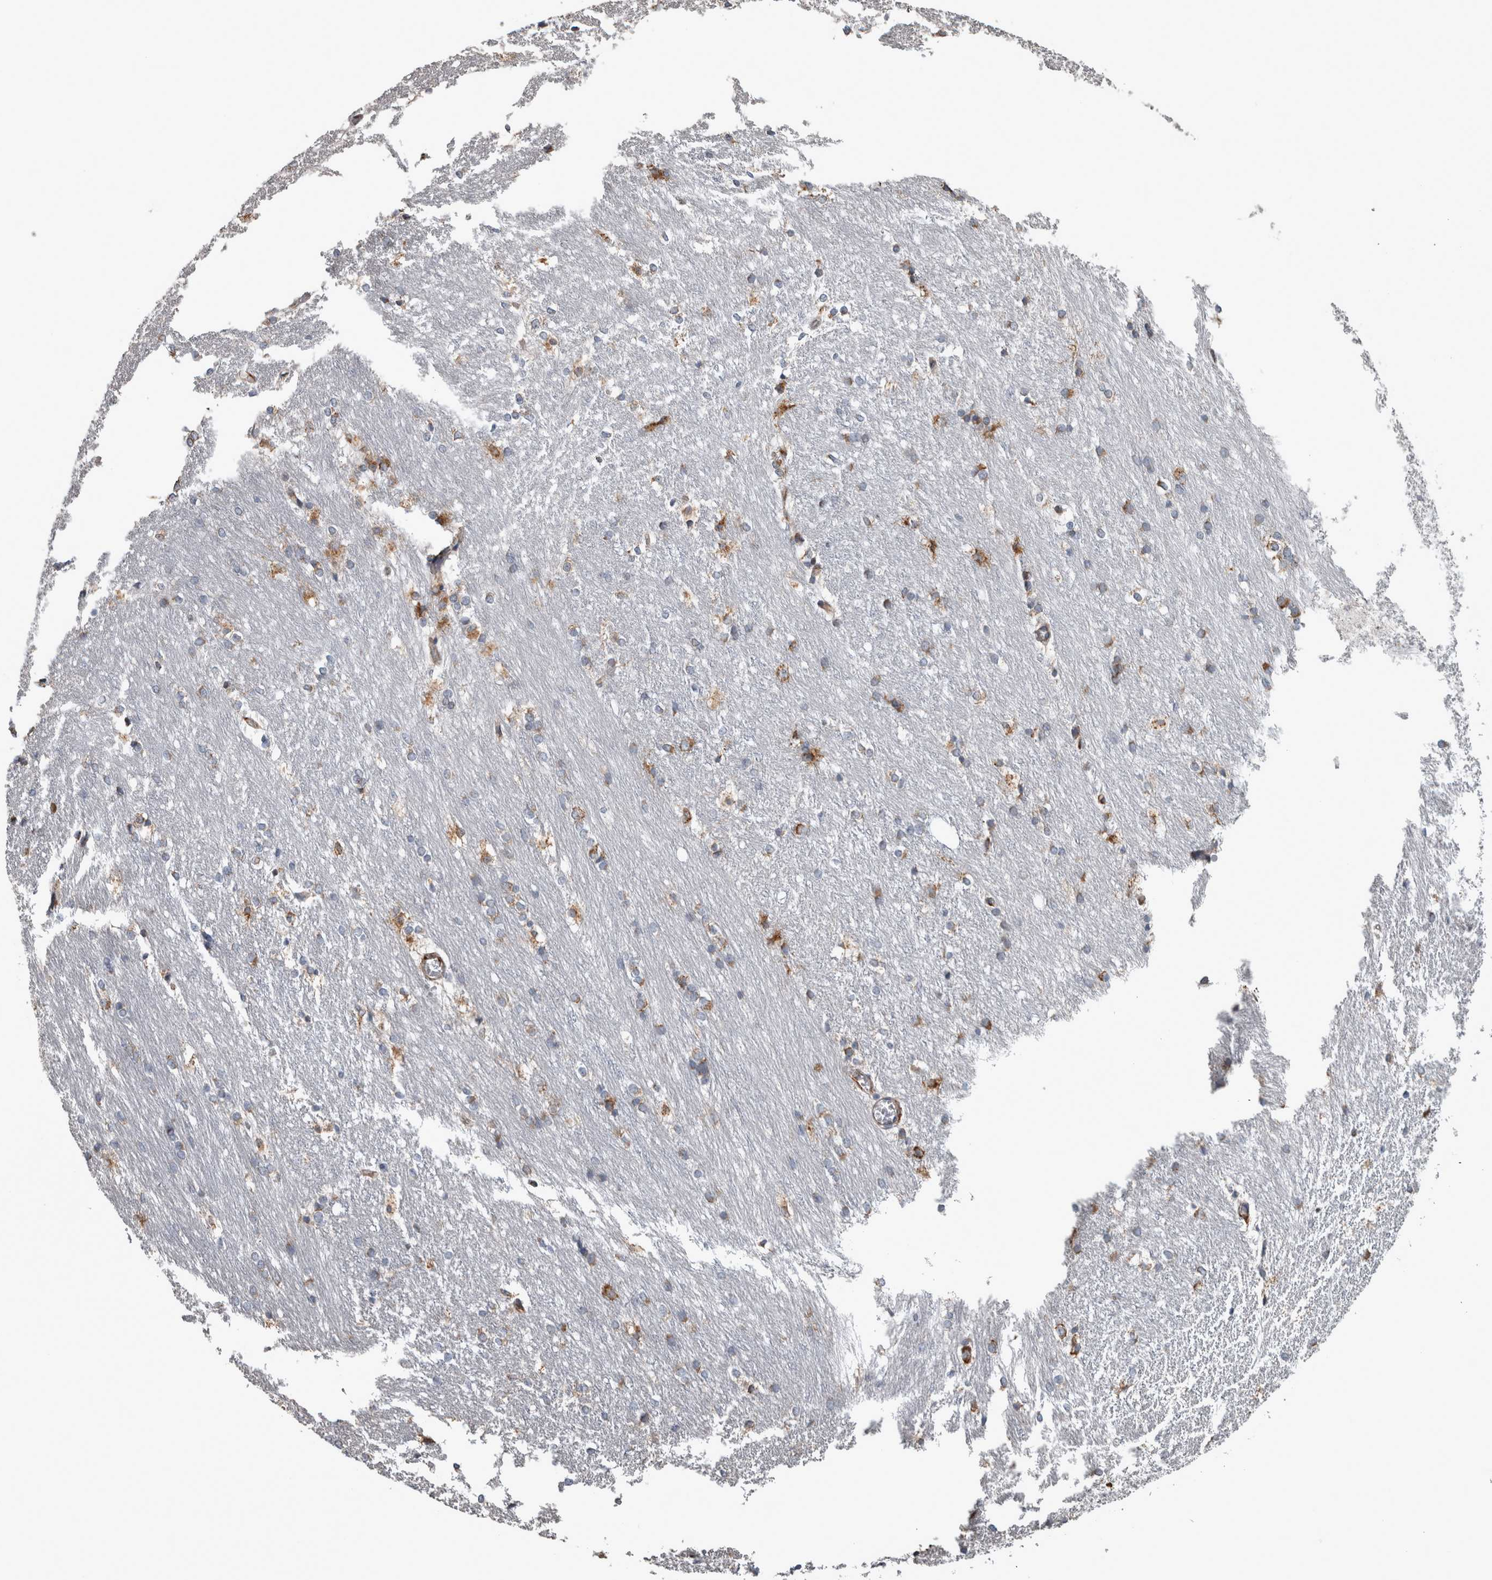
{"staining": {"intensity": "strong", "quantity": "25%-75%", "location": "cytoplasmic/membranous"}, "tissue": "caudate", "cell_type": "Glial cells", "image_type": "normal", "snomed": [{"axis": "morphology", "description": "Normal tissue, NOS"}, {"axis": "topography", "description": "Lateral ventricle wall"}], "caption": "The immunohistochemical stain shows strong cytoplasmic/membranous expression in glial cells of benign caudate. (DAB (3,3'-diaminobenzidine) = brown stain, brightfield microscopy at high magnification).", "gene": "FHIP2B", "patient": {"sex": "female", "age": 19}}